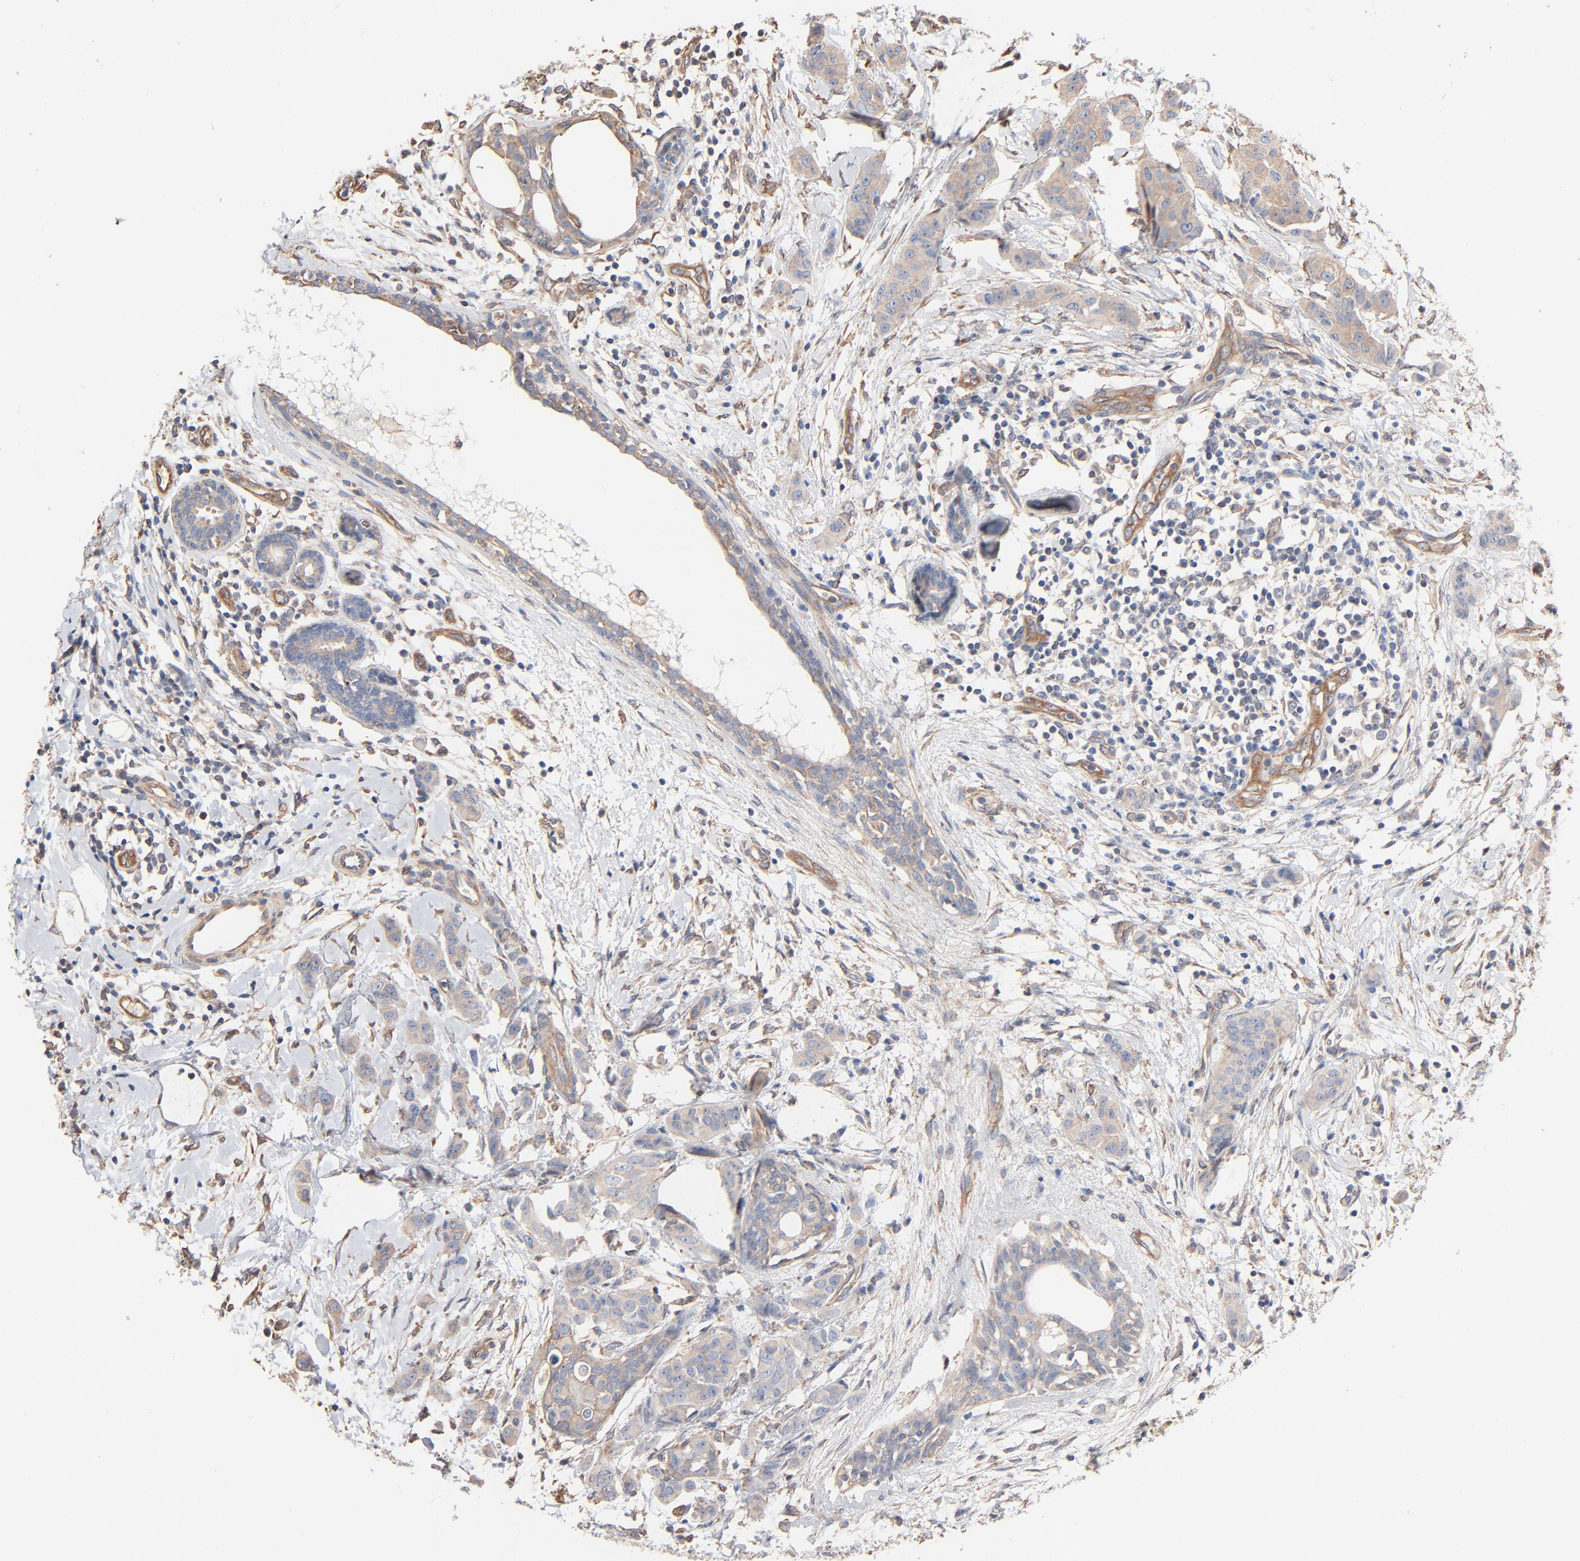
{"staining": {"intensity": "weak", "quantity": ">75%", "location": "cytoplasmic/membranous"}, "tissue": "breast cancer", "cell_type": "Tumor cells", "image_type": "cancer", "snomed": [{"axis": "morphology", "description": "Duct carcinoma"}, {"axis": "topography", "description": "Breast"}], "caption": "Immunohistochemistry (IHC) of human breast intraductal carcinoma reveals low levels of weak cytoplasmic/membranous expression in about >75% of tumor cells.", "gene": "ABCD4", "patient": {"sex": "female", "age": 40}}